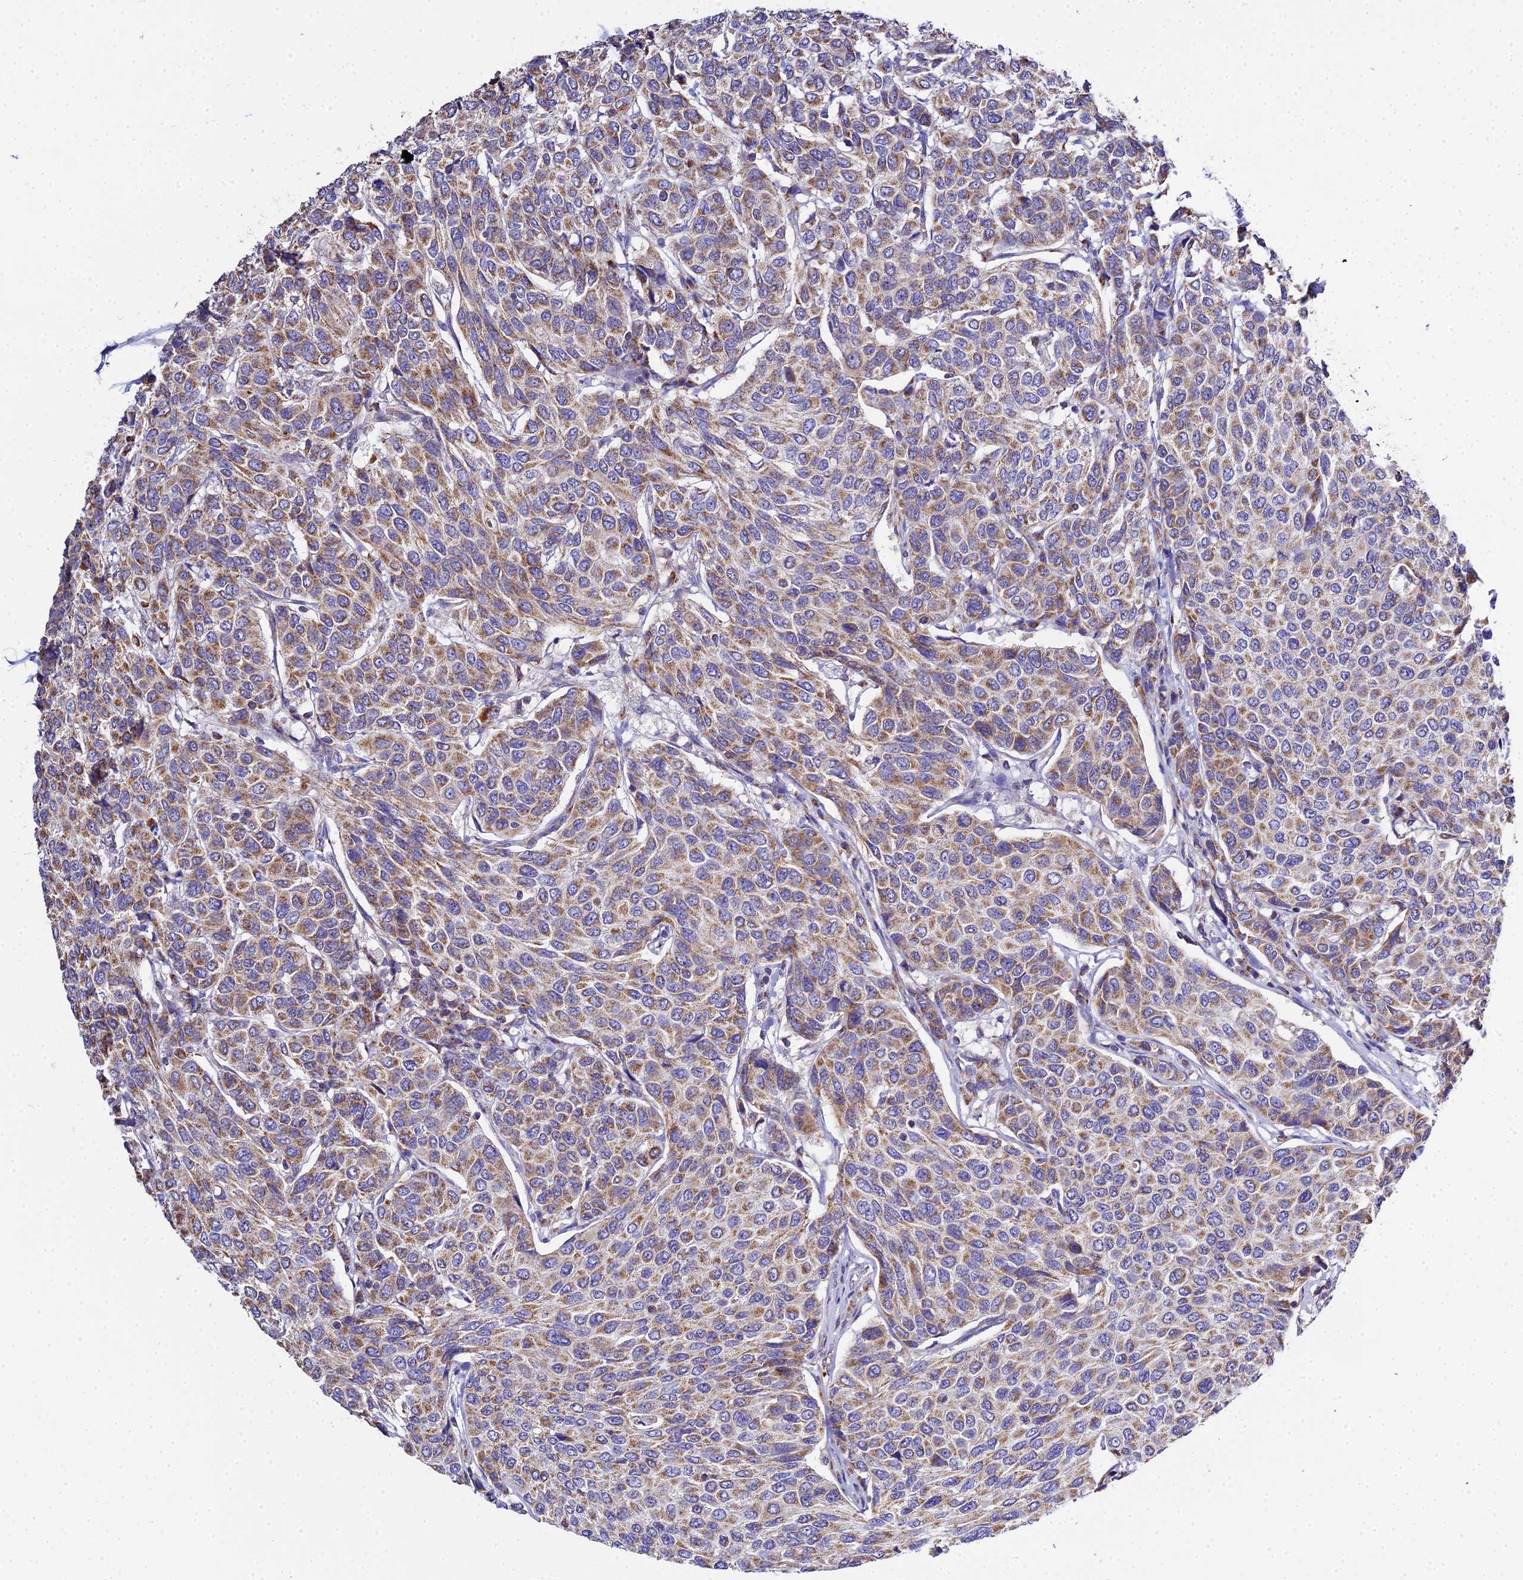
{"staining": {"intensity": "moderate", "quantity": ">75%", "location": "cytoplasmic/membranous"}, "tissue": "breast cancer", "cell_type": "Tumor cells", "image_type": "cancer", "snomed": [{"axis": "morphology", "description": "Duct carcinoma"}, {"axis": "topography", "description": "Breast"}], "caption": "This is an image of immunohistochemistry staining of breast intraductal carcinoma, which shows moderate positivity in the cytoplasmic/membranous of tumor cells.", "gene": "TYW5", "patient": {"sex": "female", "age": 55}}